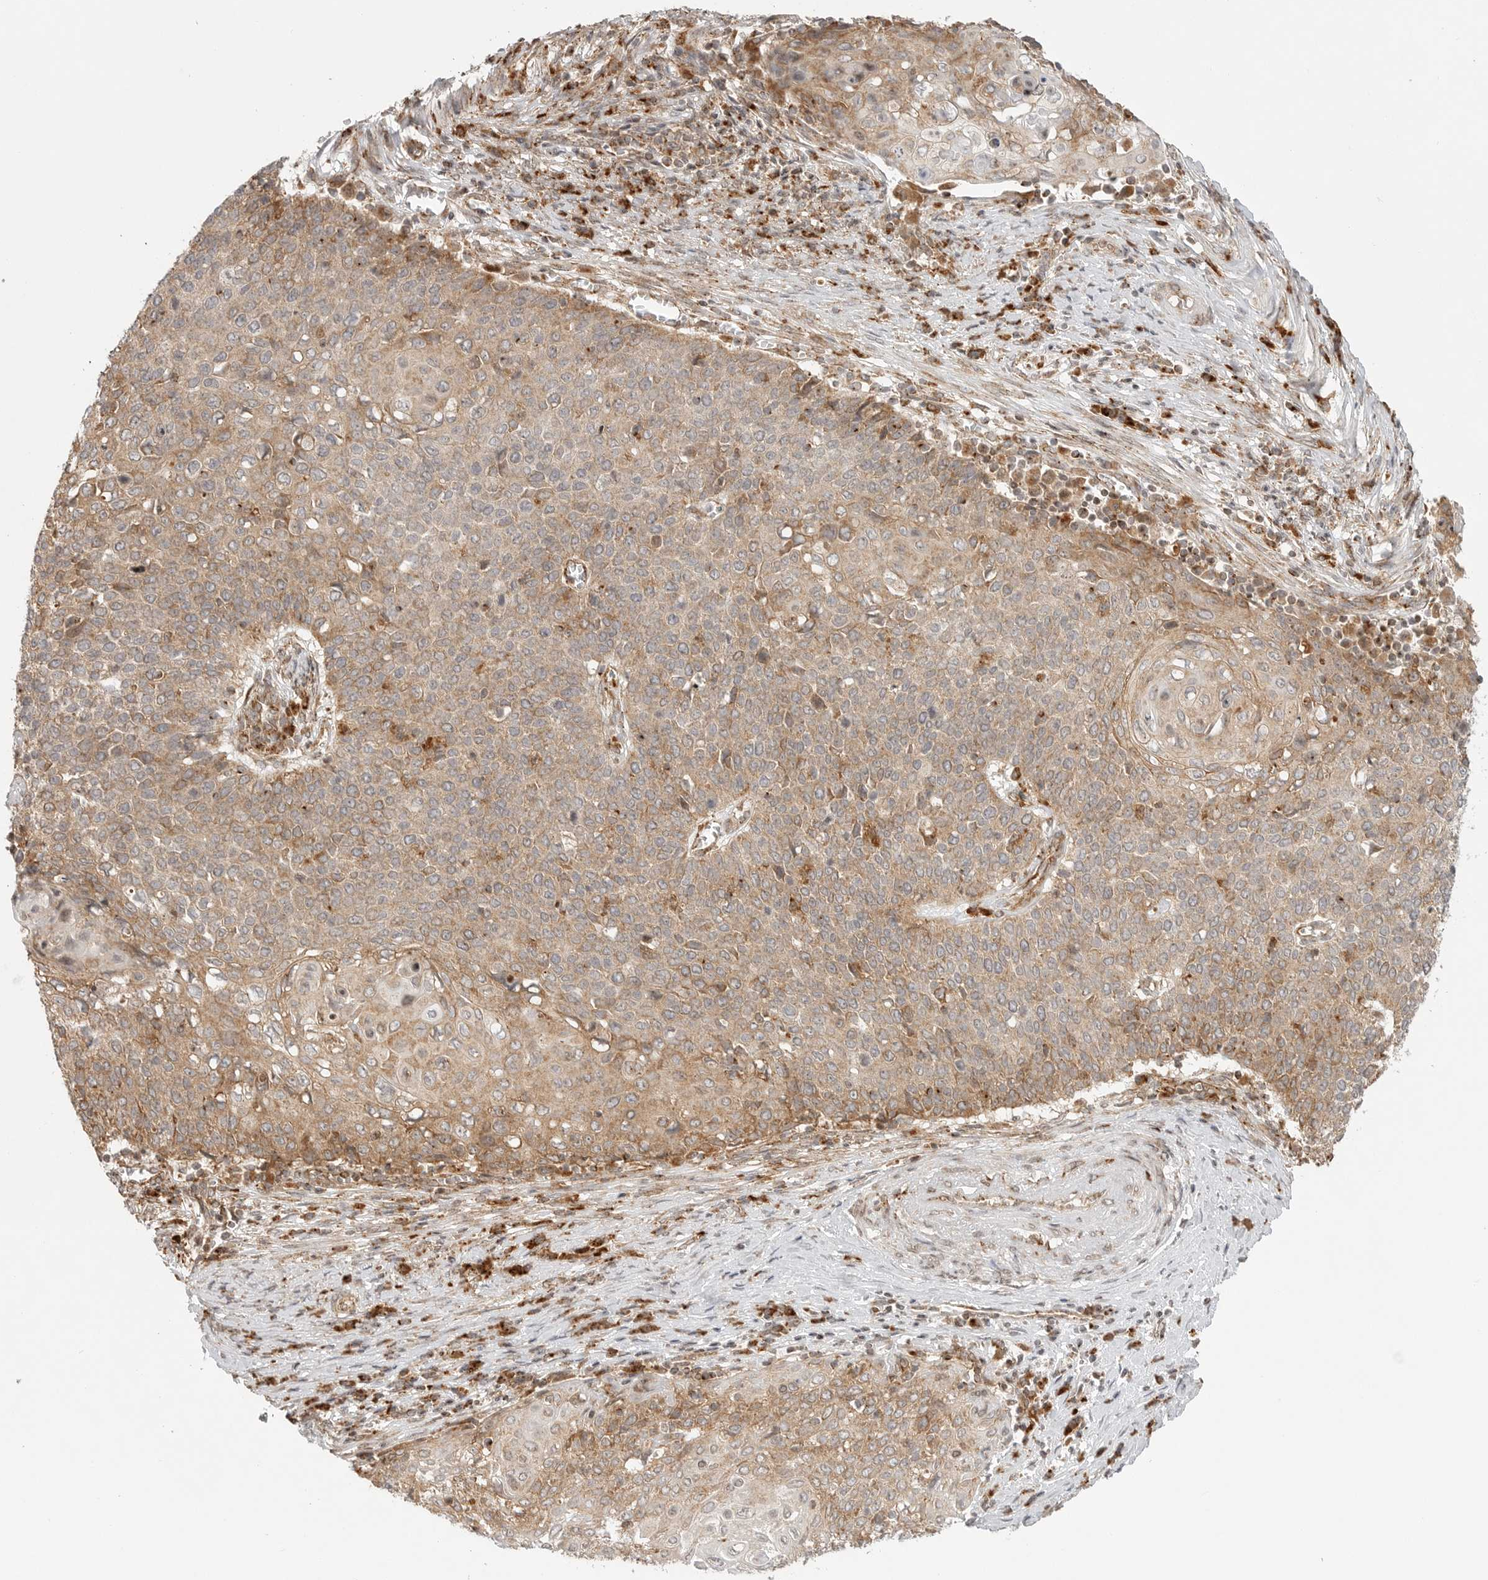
{"staining": {"intensity": "moderate", "quantity": ">75%", "location": "cytoplasmic/membranous"}, "tissue": "cervical cancer", "cell_type": "Tumor cells", "image_type": "cancer", "snomed": [{"axis": "morphology", "description": "Squamous cell carcinoma, NOS"}, {"axis": "topography", "description": "Cervix"}], "caption": "Tumor cells display medium levels of moderate cytoplasmic/membranous expression in approximately >75% of cells in cervical squamous cell carcinoma. The protein of interest is stained brown, and the nuclei are stained in blue (DAB IHC with brightfield microscopy, high magnification).", "gene": "IDUA", "patient": {"sex": "female", "age": 39}}